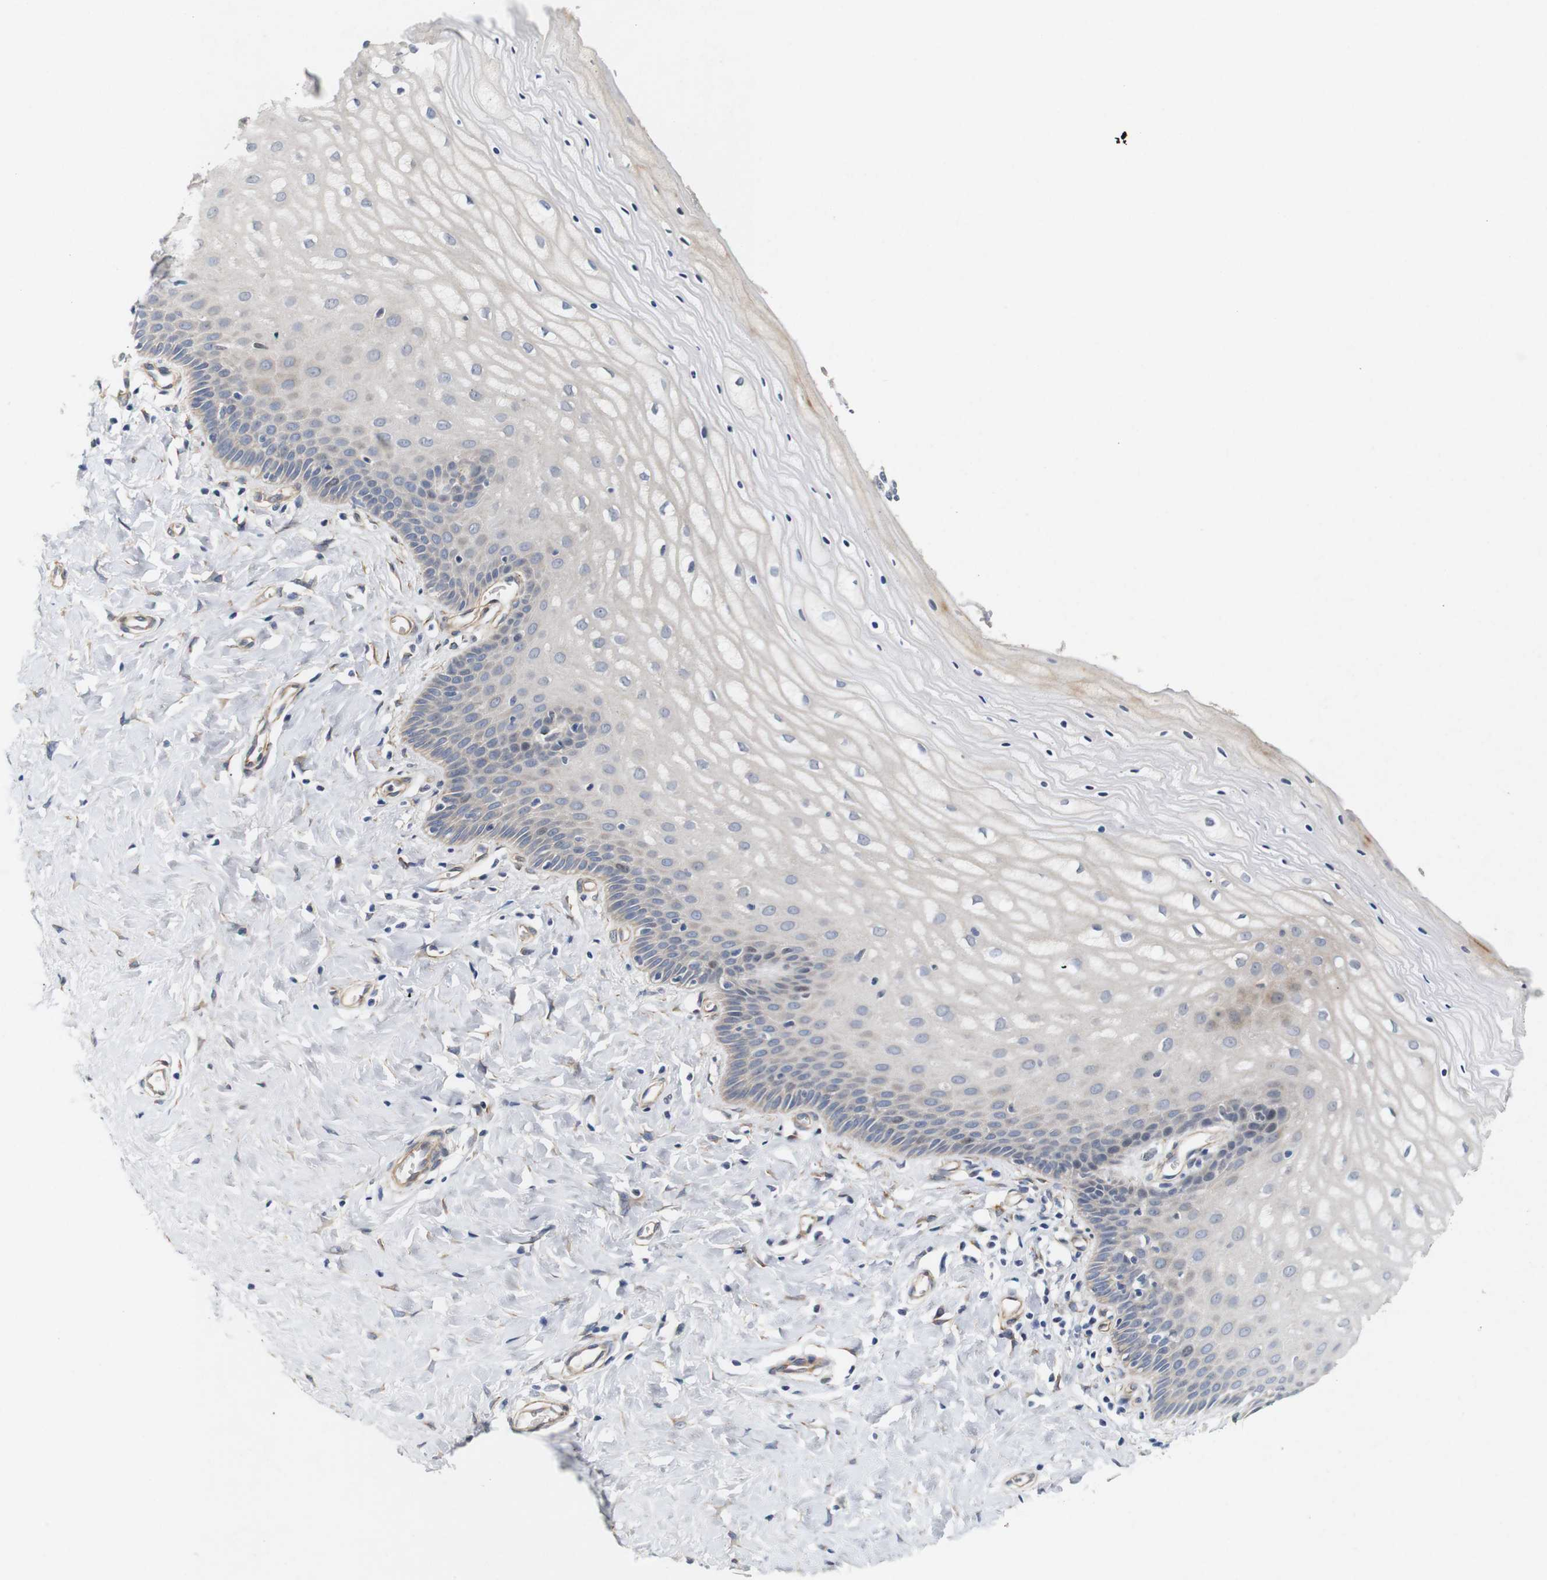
{"staining": {"intensity": "moderate", "quantity": ">75%", "location": "cytoplasmic/membranous"}, "tissue": "cervix", "cell_type": "Glandular cells", "image_type": "normal", "snomed": [{"axis": "morphology", "description": "Normal tissue, NOS"}, {"axis": "topography", "description": "Cervix"}], "caption": "Cervix stained with immunohistochemistry exhibits moderate cytoplasmic/membranous staining in approximately >75% of glandular cells.", "gene": "CYB561", "patient": {"sex": "female", "age": 55}}